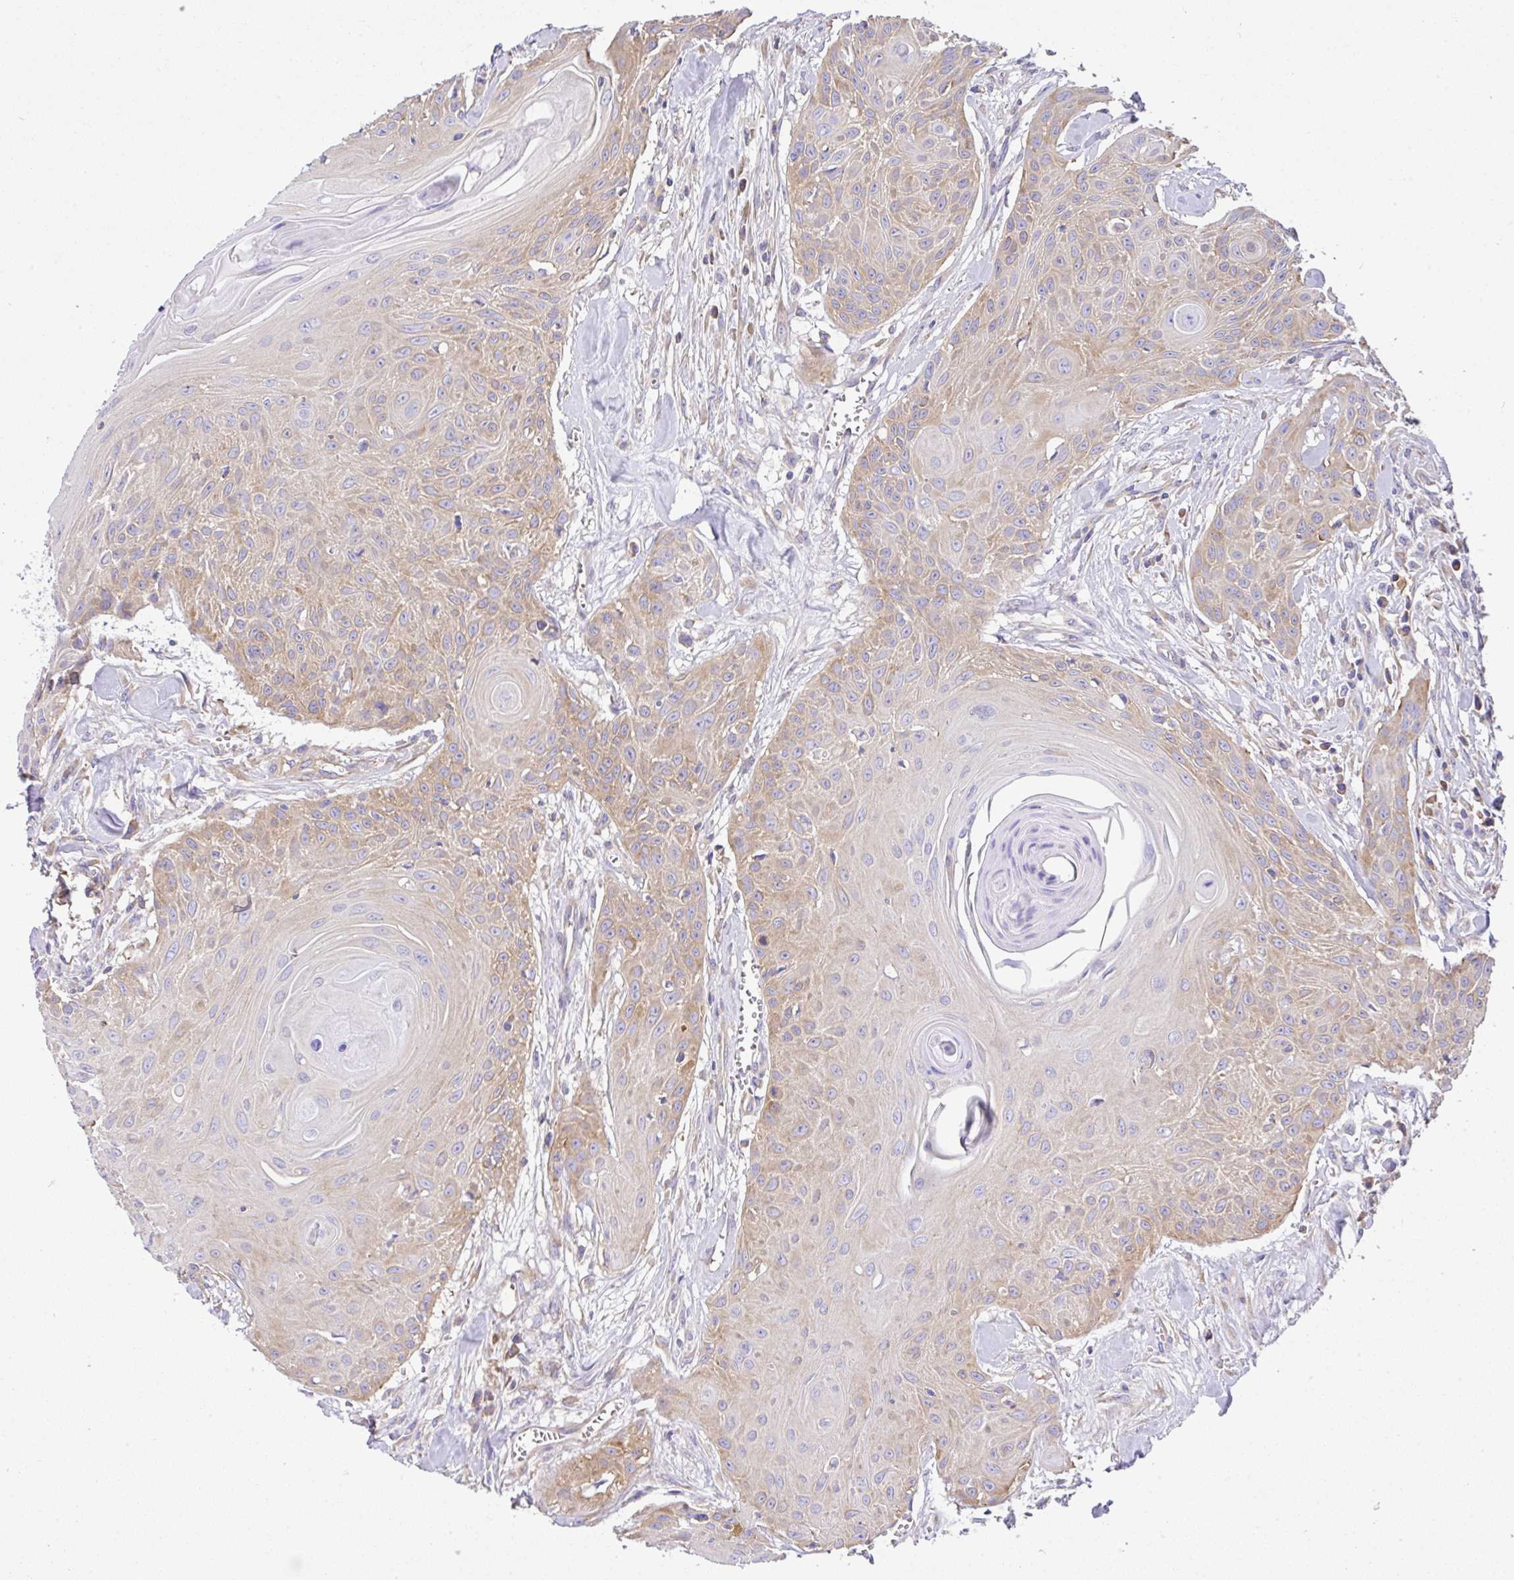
{"staining": {"intensity": "moderate", "quantity": "25%-75%", "location": "cytoplasmic/membranous"}, "tissue": "head and neck cancer", "cell_type": "Tumor cells", "image_type": "cancer", "snomed": [{"axis": "morphology", "description": "Squamous cell carcinoma, NOS"}, {"axis": "topography", "description": "Lymph node"}, {"axis": "topography", "description": "Salivary gland"}, {"axis": "topography", "description": "Head-Neck"}], "caption": "A micrograph showing moderate cytoplasmic/membranous staining in about 25%-75% of tumor cells in squamous cell carcinoma (head and neck), as visualized by brown immunohistochemical staining.", "gene": "GFPT2", "patient": {"sex": "female", "age": 74}}